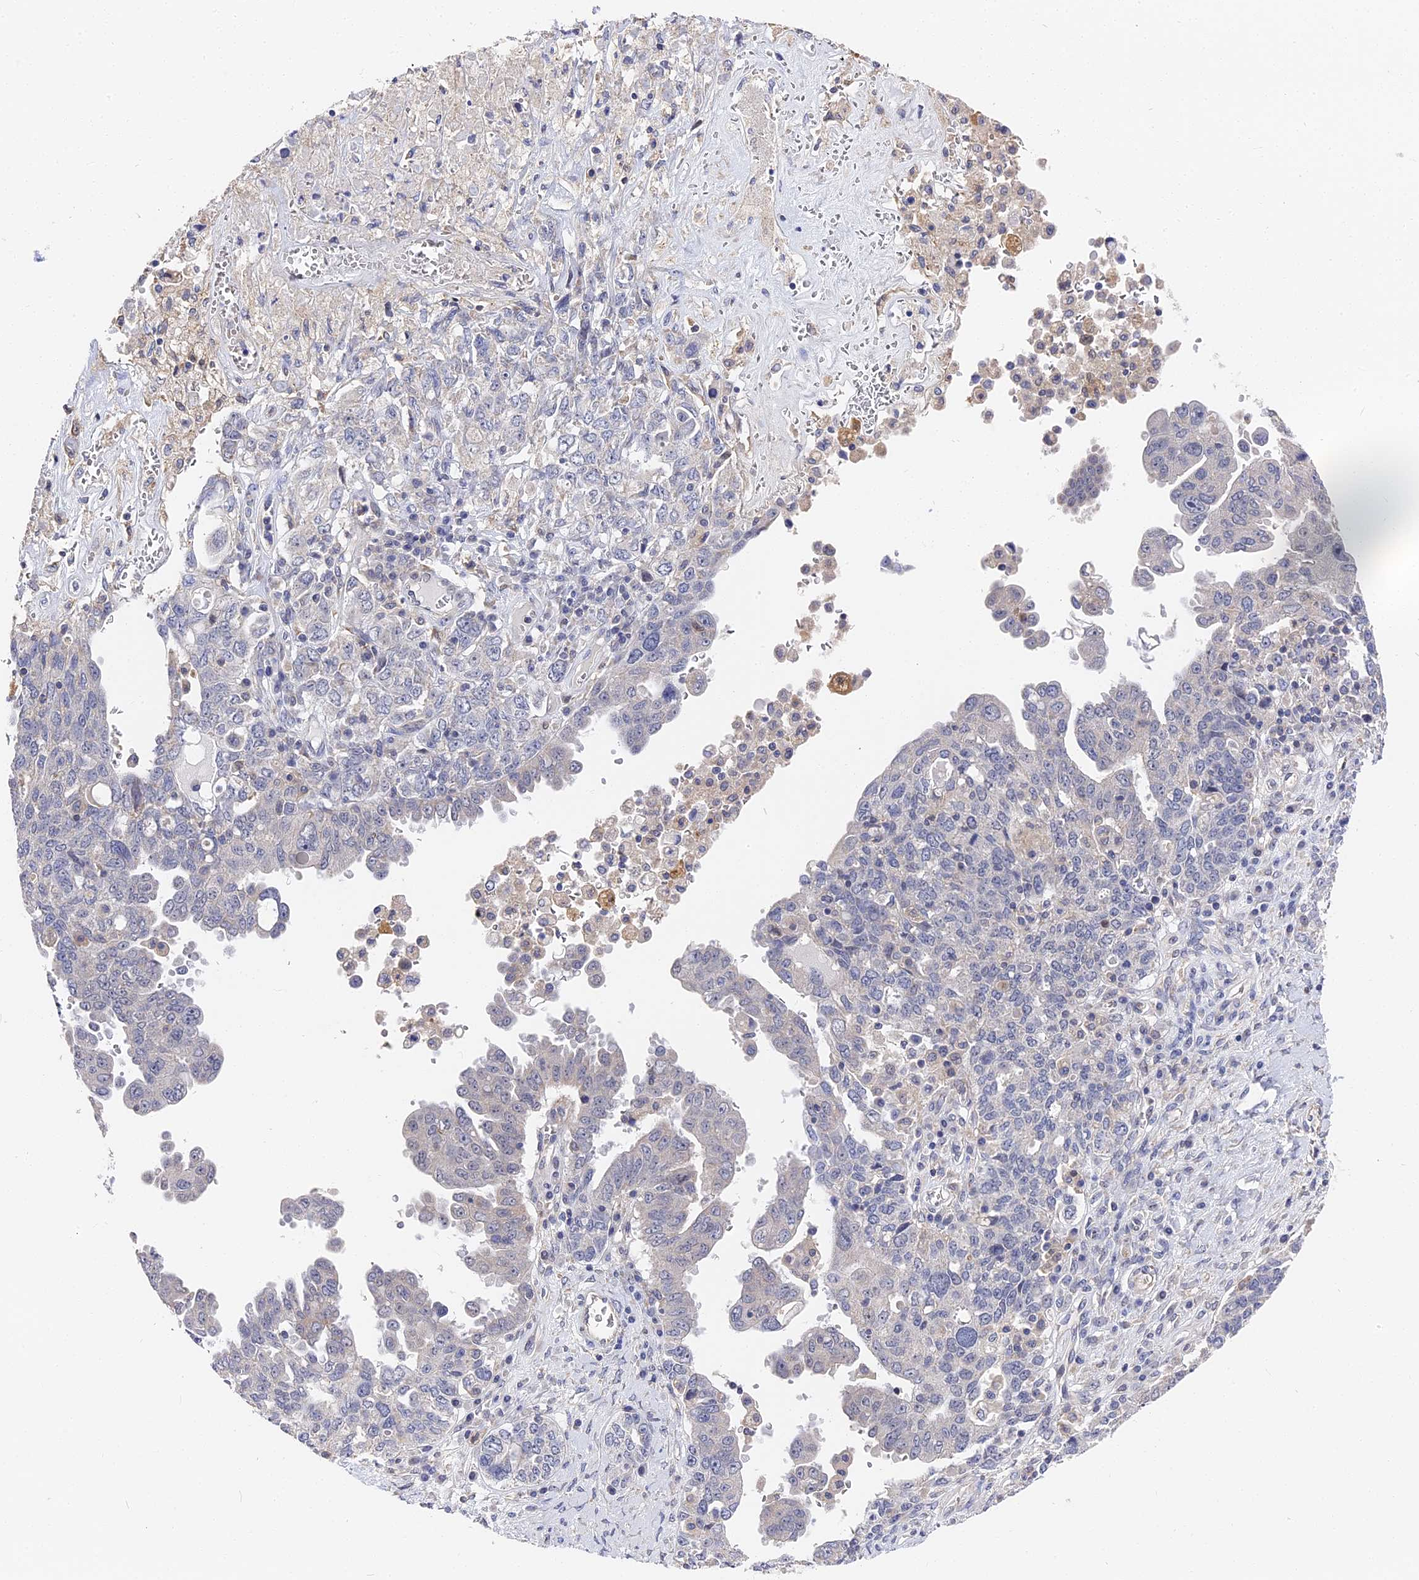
{"staining": {"intensity": "negative", "quantity": "none", "location": "none"}, "tissue": "ovarian cancer", "cell_type": "Tumor cells", "image_type": "cancer", "snomed": [{"axis": "morphology", "description": "Carcinoma, endometroid"}, {"axis": "topography", "description": "Ovary"}], "caption": "Histopathology image shows no significant protein expression in tumor cells of ovarian cancer (endometroid carcinoma).", "gene": "CCDC113", "patient": {"sex": "female", "age": 62}}